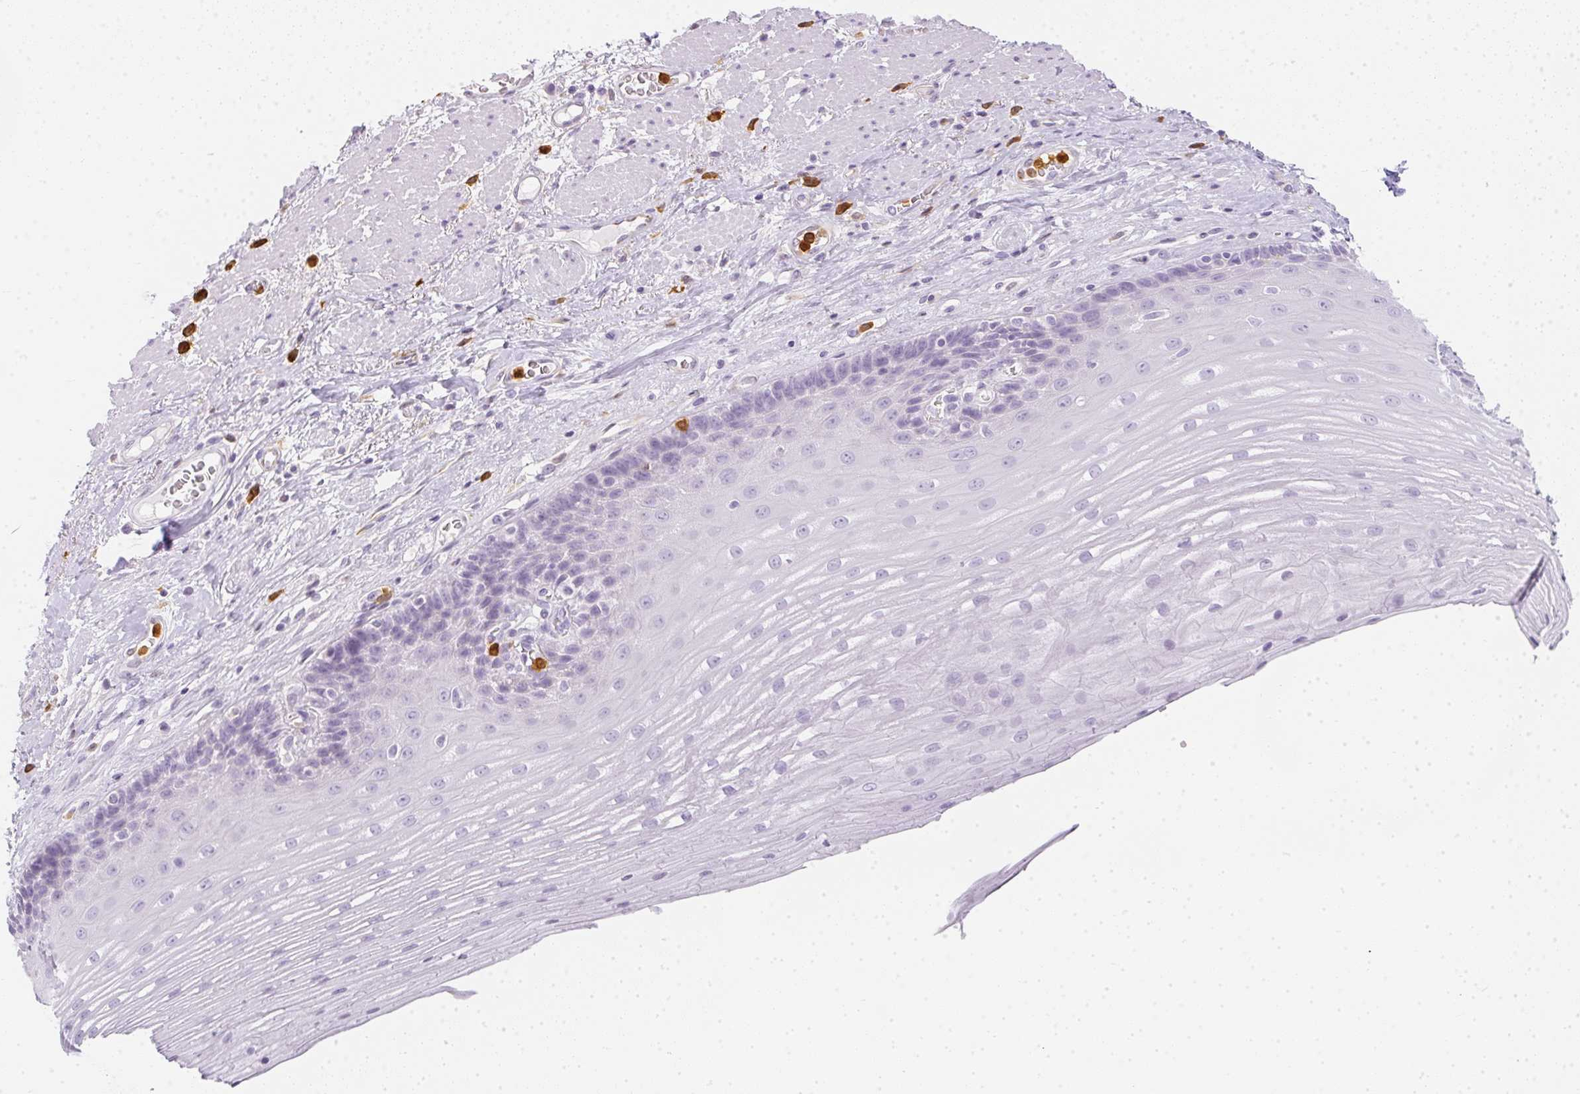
{"staining": {"intensity": "negative", "quantity": "none", "location": "none"}, "tissue": "esophagus", "cell_type": "Squamous epithelial cells", "image_type": "normal", "snomed": [{"axis": "morphology", "description": "Normal tissue, NOS"}, {"axis": "topography", "description": "Esophagus"}], "caption": "The histopathology image reveals no significant expression in squamous epithelial cells of esophagus.", "gene": "HK3", "patient": {"sex": "male", "age": 62}}